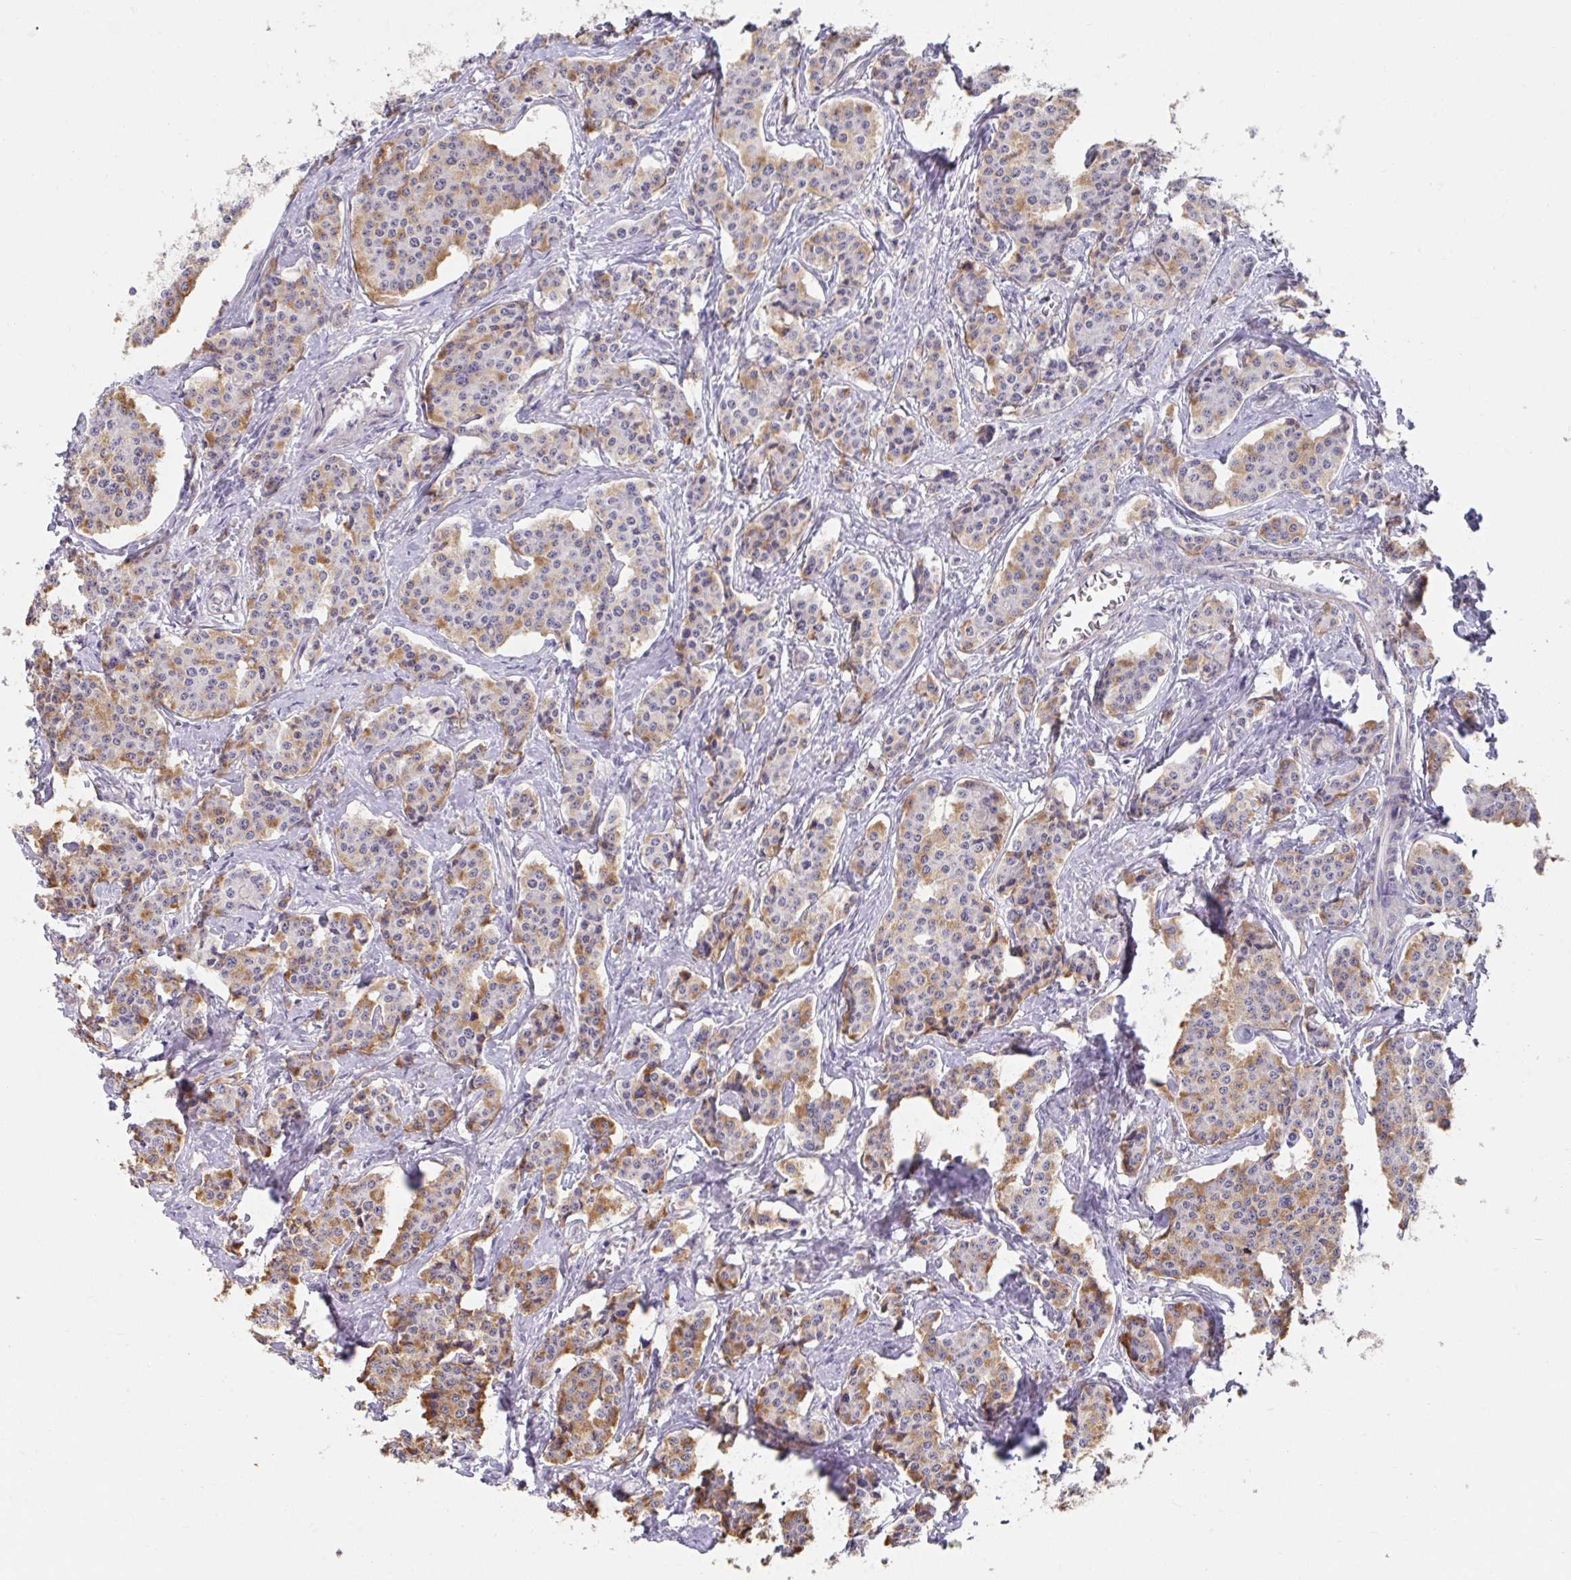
{"staining": {"intensity": "moderate", "quantity": ">75%", "location": "cytoplasmic/membranous"}, "tissue": "carcinoid", "cell_type": "Tumor cells", "image_type": "cancer", "snomed": [{"axis": "morphology", "description": "Carcinoid, malignant, NOS"}, {"axis": "topography", "description": "Small intestine"}], "caption": "A medium amount of moderate cytoplasmic/membranous positivity is seen in about >75% of tumor cells in carcinoid tissue.", "gene": "CXCR1", "patient": {"sex": "female", "age": 64}}